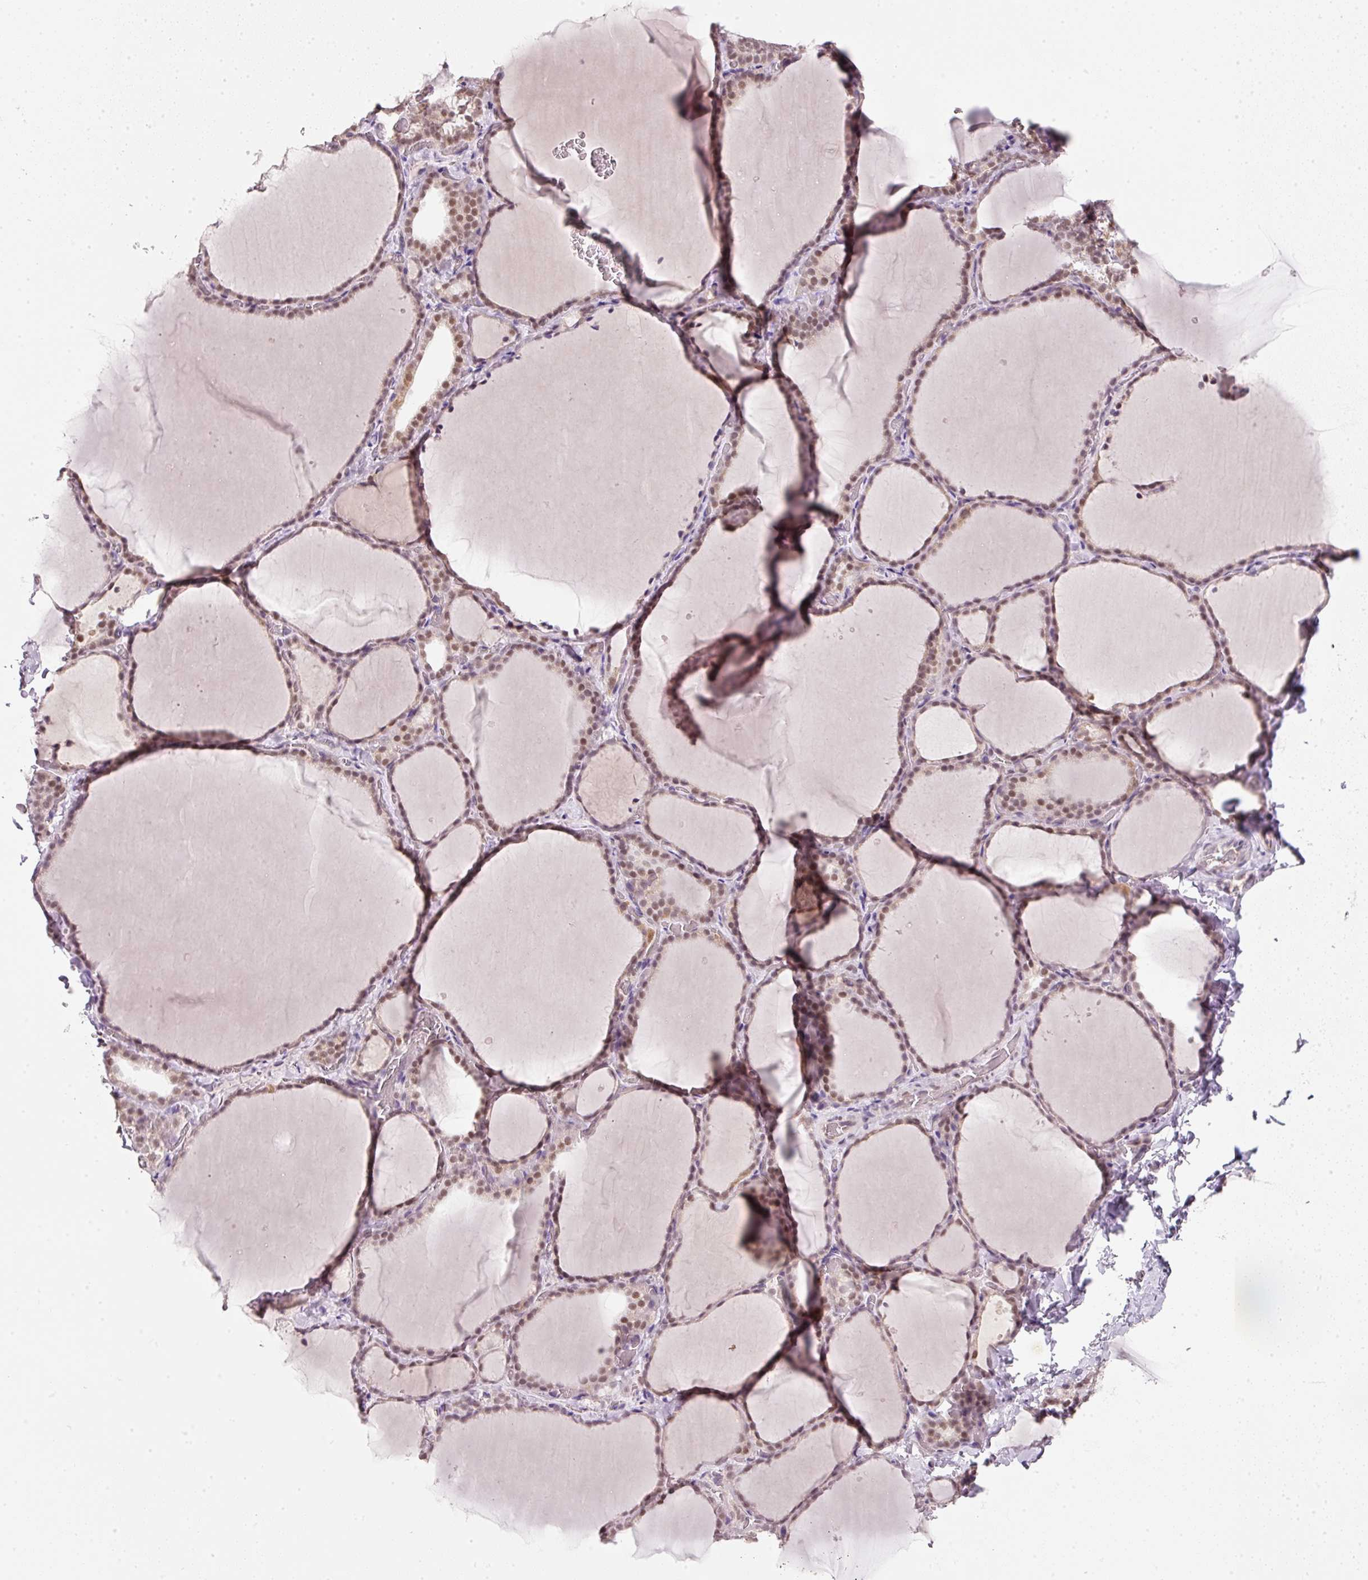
{"staining": {"intensity": "moderate", "quantity": ">75%", "location": "nuclear"}, "tissue": "thyroid gland", "cell_type": "Glandular cells", "image_type": "normal", "snomed": [{"axis": "morphology", "description": "Normal tissue, NOS"}, {"axis": "topography", "description": "Thyroid gland"}], "caption": "Immunohistochemistry (DAB (3,3'-diaminobenzidine)) staining of unremarkable human thyroid gland shows moderate nuclear protein expression in about >75% of glandular cells. (IHC, brightfield microscopy, high magnification).", "gene": "FSTL3", "patient": {"sex": "female", "age": 22}}